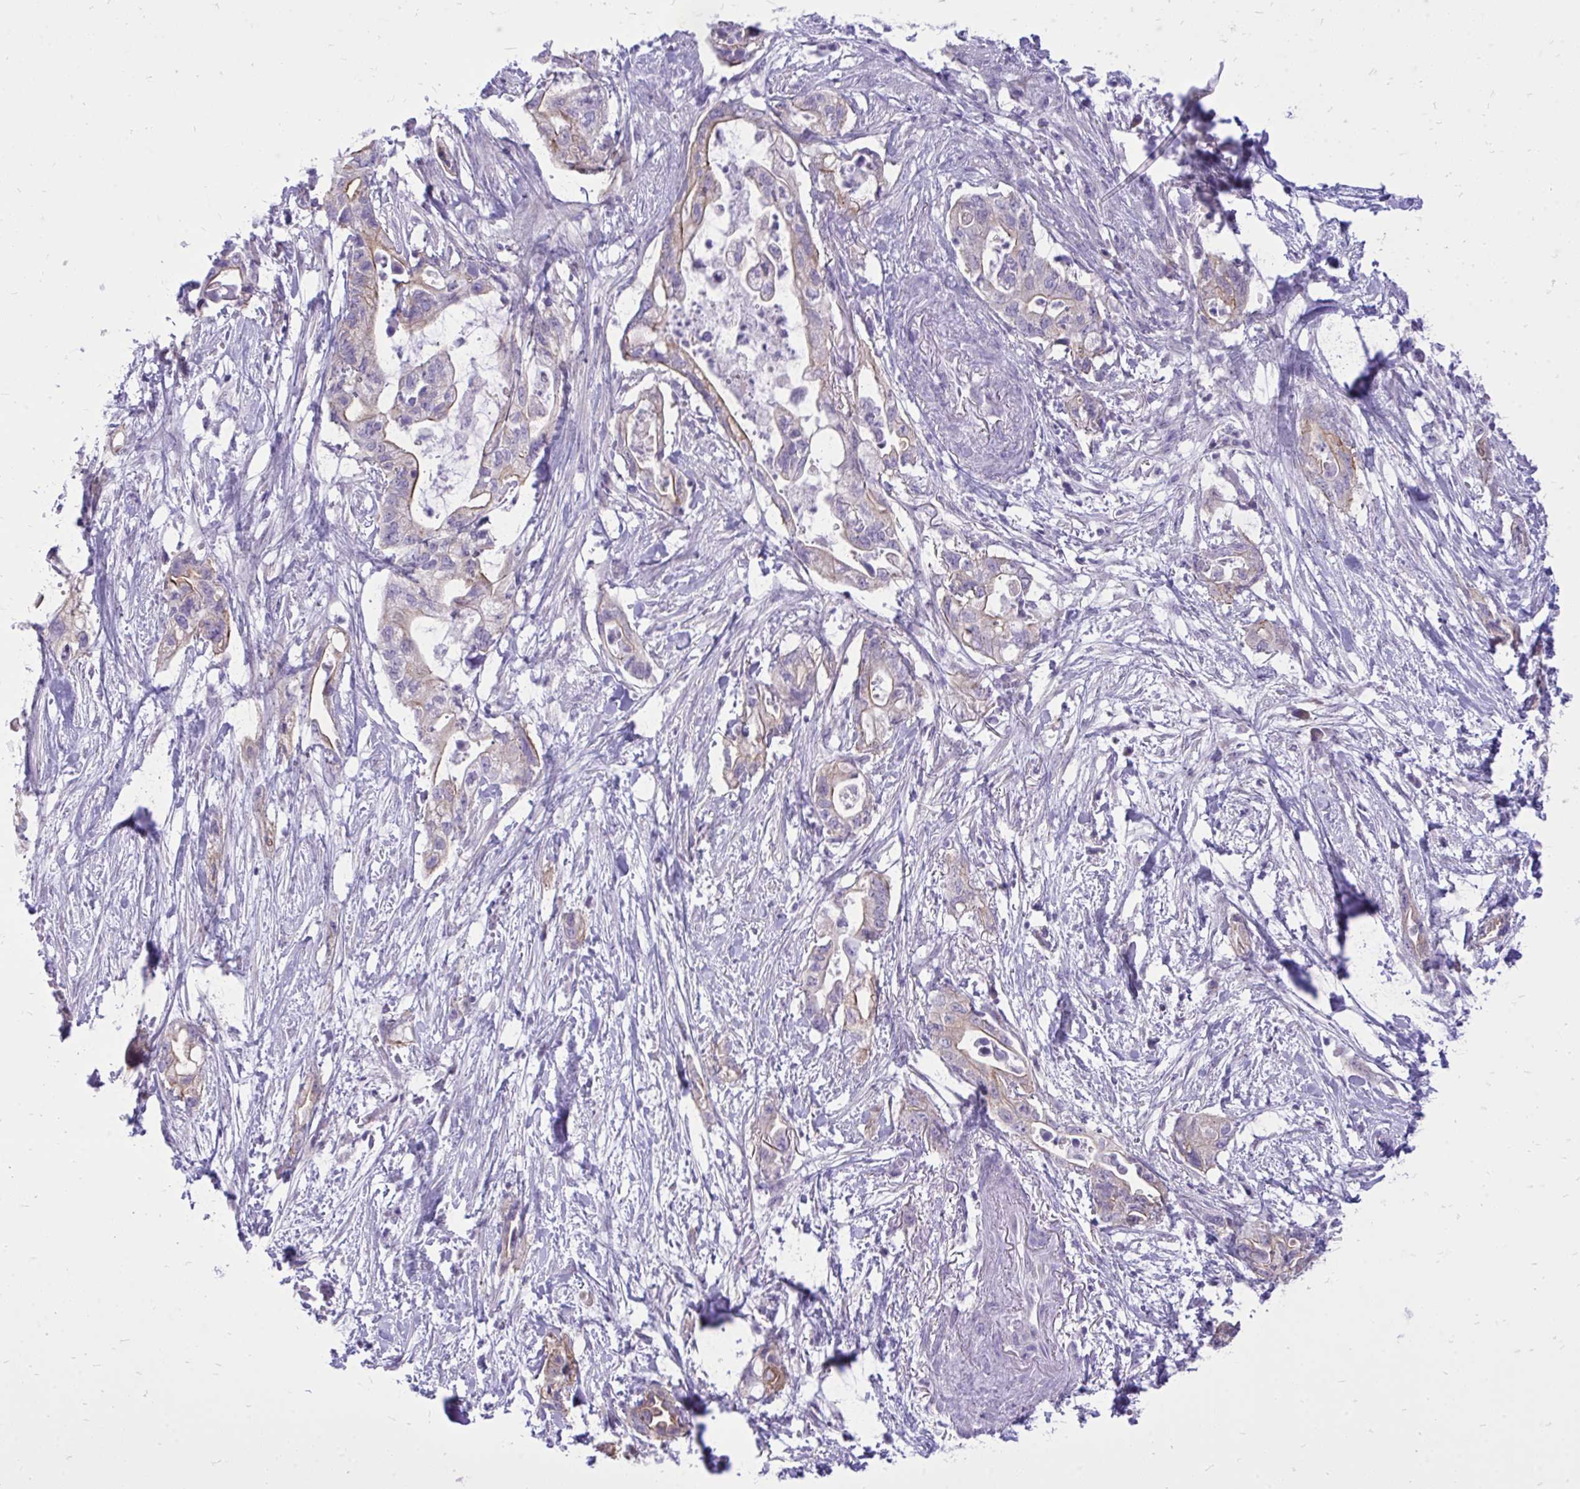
{"staining": {"intensity": "weak", "quantity": "25%-75%", "location": "cytoplasmic/membranous"}, "tissue": "pancreatic cancer", "cell_type": "Tumor cells", "image_type": "cancer", "snomed": [{"axis": "morphology", "description": "Adenocarcinoma, NOS"}, {"axis": "topography", "description": "Pancreas"}], "caption": "Immunohistochemical staining of pancreatic adenocarcinoma displays low levels of weak cytoplasmic/membranous protein expression in about 25%-75% of tumor cells.", "gene": "SPTBN2", "patient": {"sex": "female", "age": 72}}